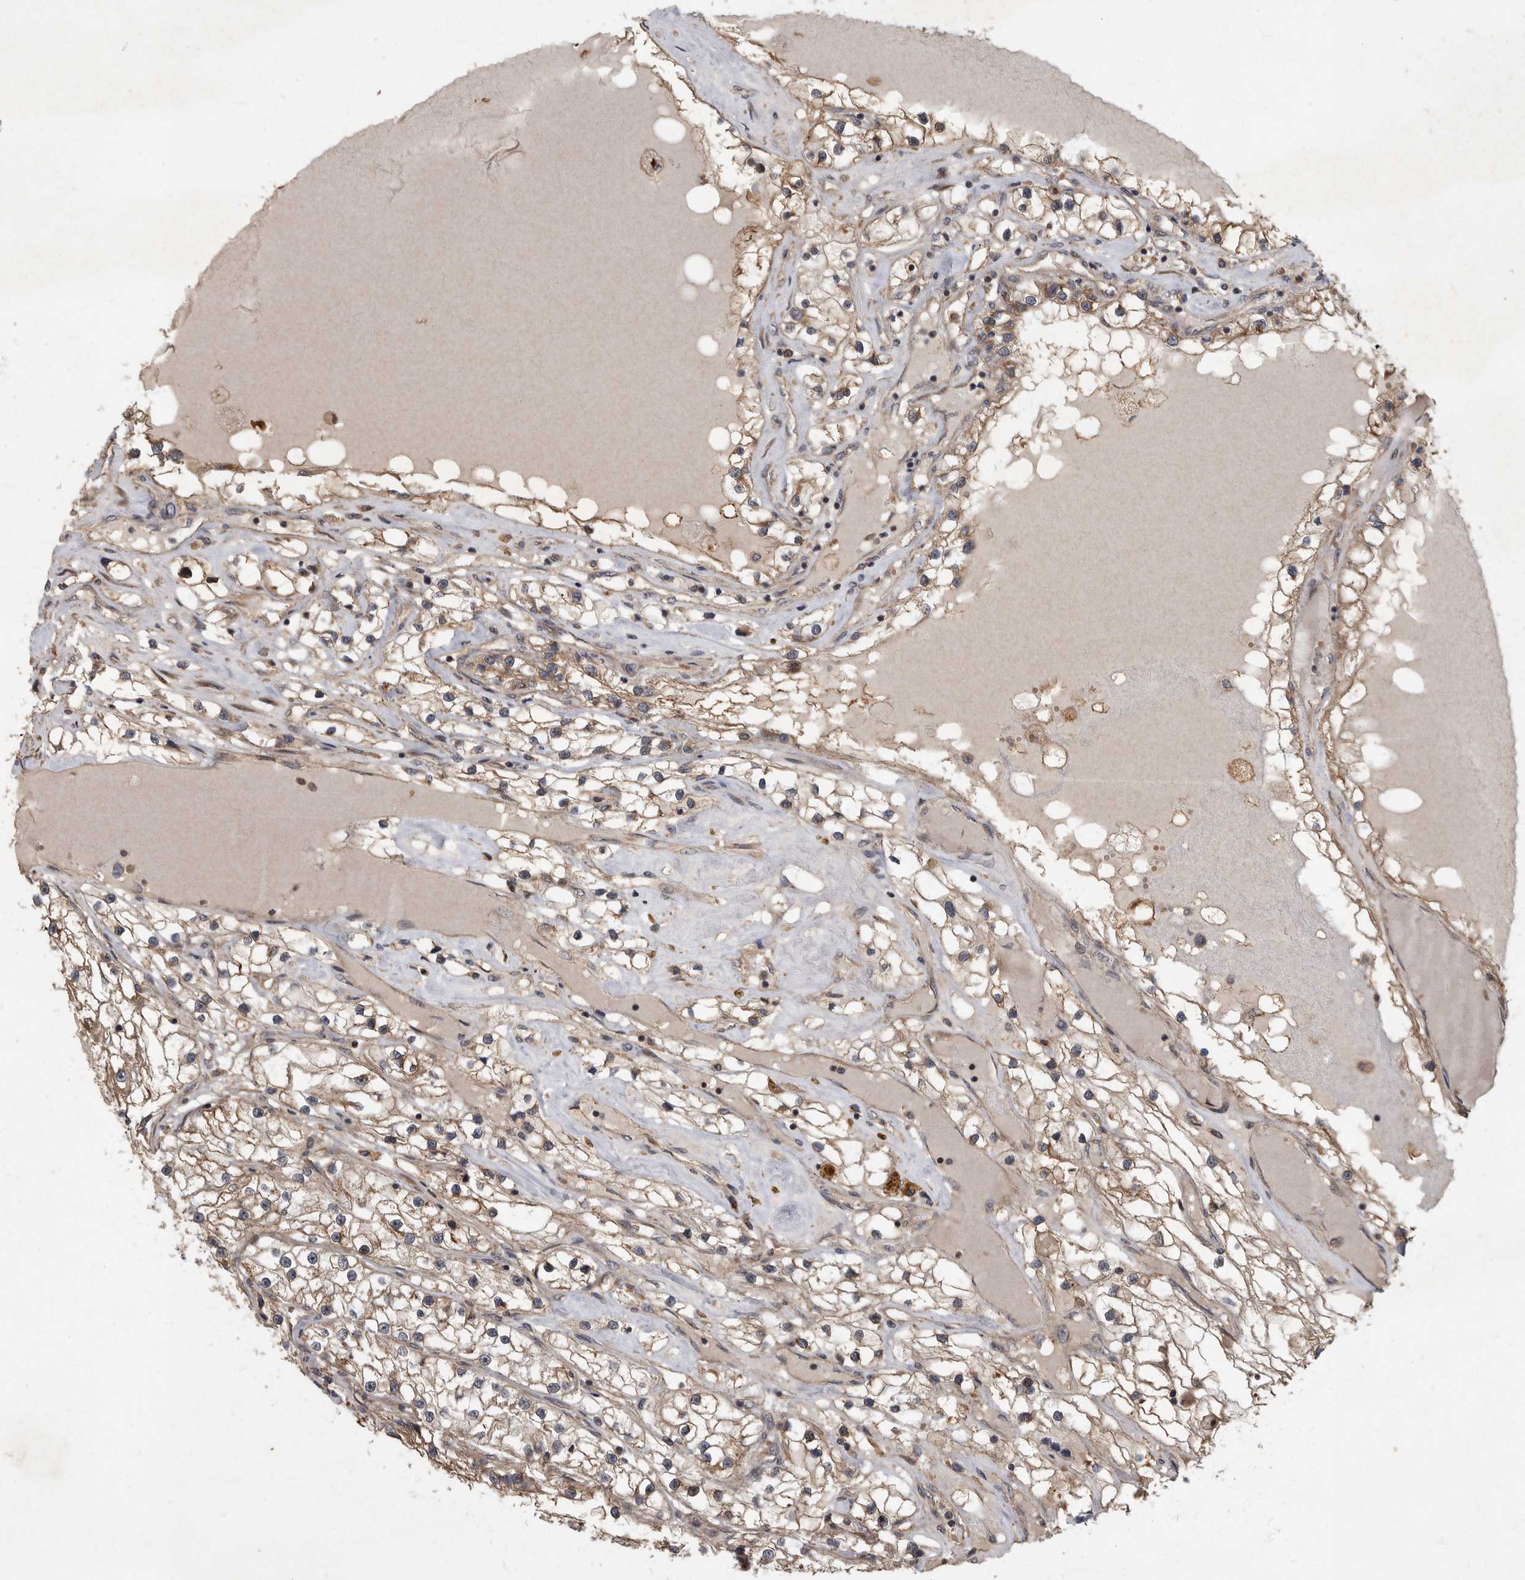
{"staining": {"intensity": "moderate", "quantity": ">75%", "location": "cytoplasmic/membranous"}, "tissue": "renal cancer", "cell_type": "Tumor cells", "image_type": "cancer", "snomed": [{"axis": "morphology", "description": "Adenocarcinoma, NOS"}, {"axis": "topography", "description": "Kidney"}], "caption": "About >75% of tumor cells in human renal cancer (adenocarcinoma) demonstrate moderate cytoplasmic/membranous protein staining as visualized by brown immunohistochemical staining.", "gene": "IQCK", "patient": {"sex": "male", "age": 68}}